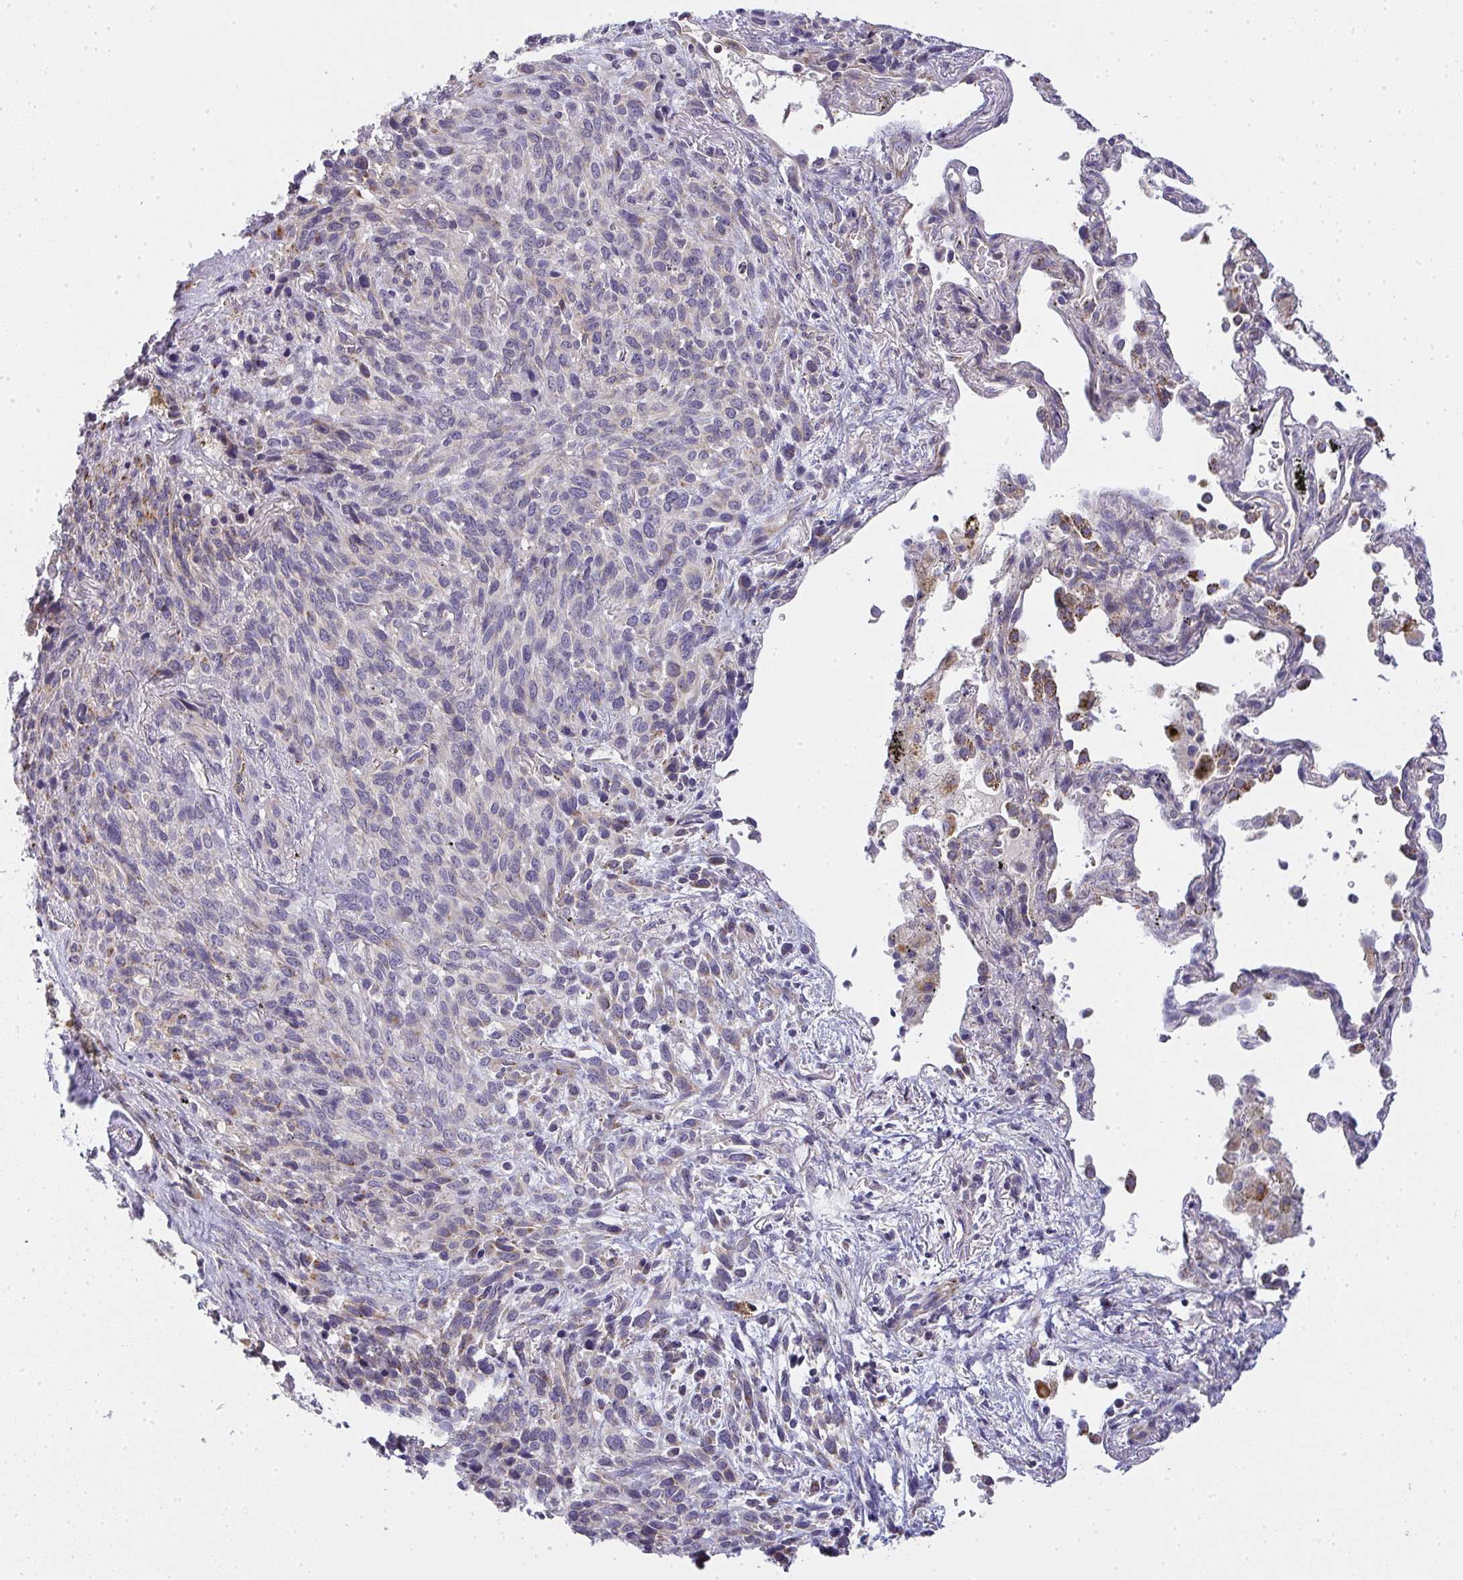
{"staining": {"intensity": "moderate", "quantity": "<25%", "location": "cytoplasmic/membranous"}, "tissue": "melanoma", "cell_type": "Tumor cells", "image_type": "cancer", "snomed": [{"axis": "morphology", "description": "Malignant melanoma, Metastatic site"}, {"axis": "topography", "description": "Lung"}], "caption": "Immunohistochemistry (IHC) (DAB (3,3'-diaminobenzidine)) staining of malignant melanoma (metastatic site) reveals moderate cytoplasmic/membranous protein positivity in approximately <25% of tumor cells. (DAB = brown stain, brightfield microscopy at high magnification).", "gene": "TMEM219", "patient": {"sex": "male", "age": 48}}